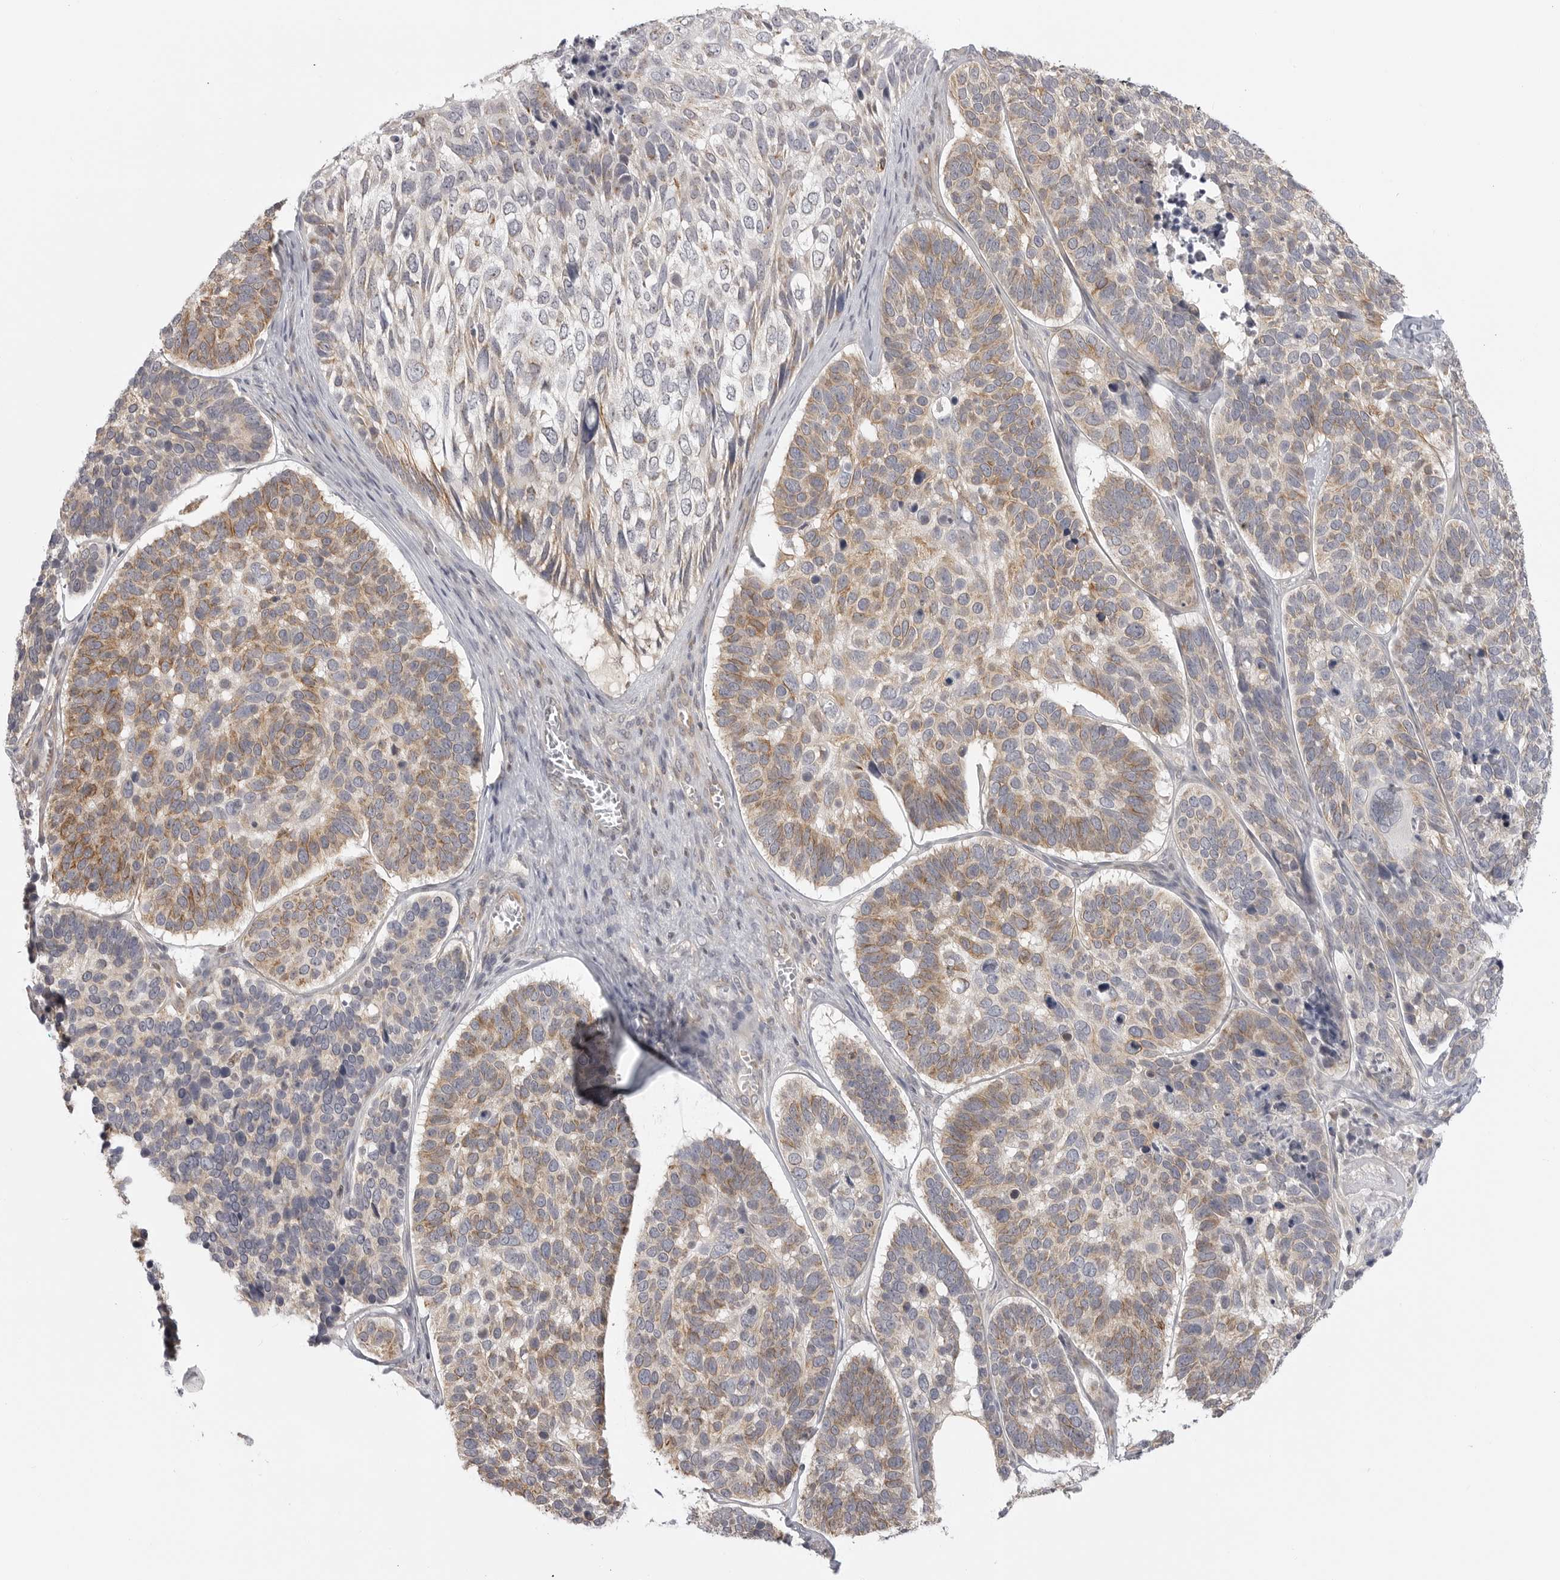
{"staining": {"intensity": "moderate", "quantity": ">75%", "location": "cytoplasmic/membranous"}, "tissue": "skin cancer", "cell_type": "Tumor cells", "image_type": "cancer", "snomed": [{"axis": "morphology", "description": "Basal cell carcinoma"}, {"axis": "topography", "description": "Skin"}], "caption": "Basal cell carcinoma (skin) stained with immunohistochemistry exhibits moderate cytoplasmic/membranous positivity in about >75% of tumor cells.", "gene": "MAP7D1", "patient": {"sex": "male", "age": 62}}